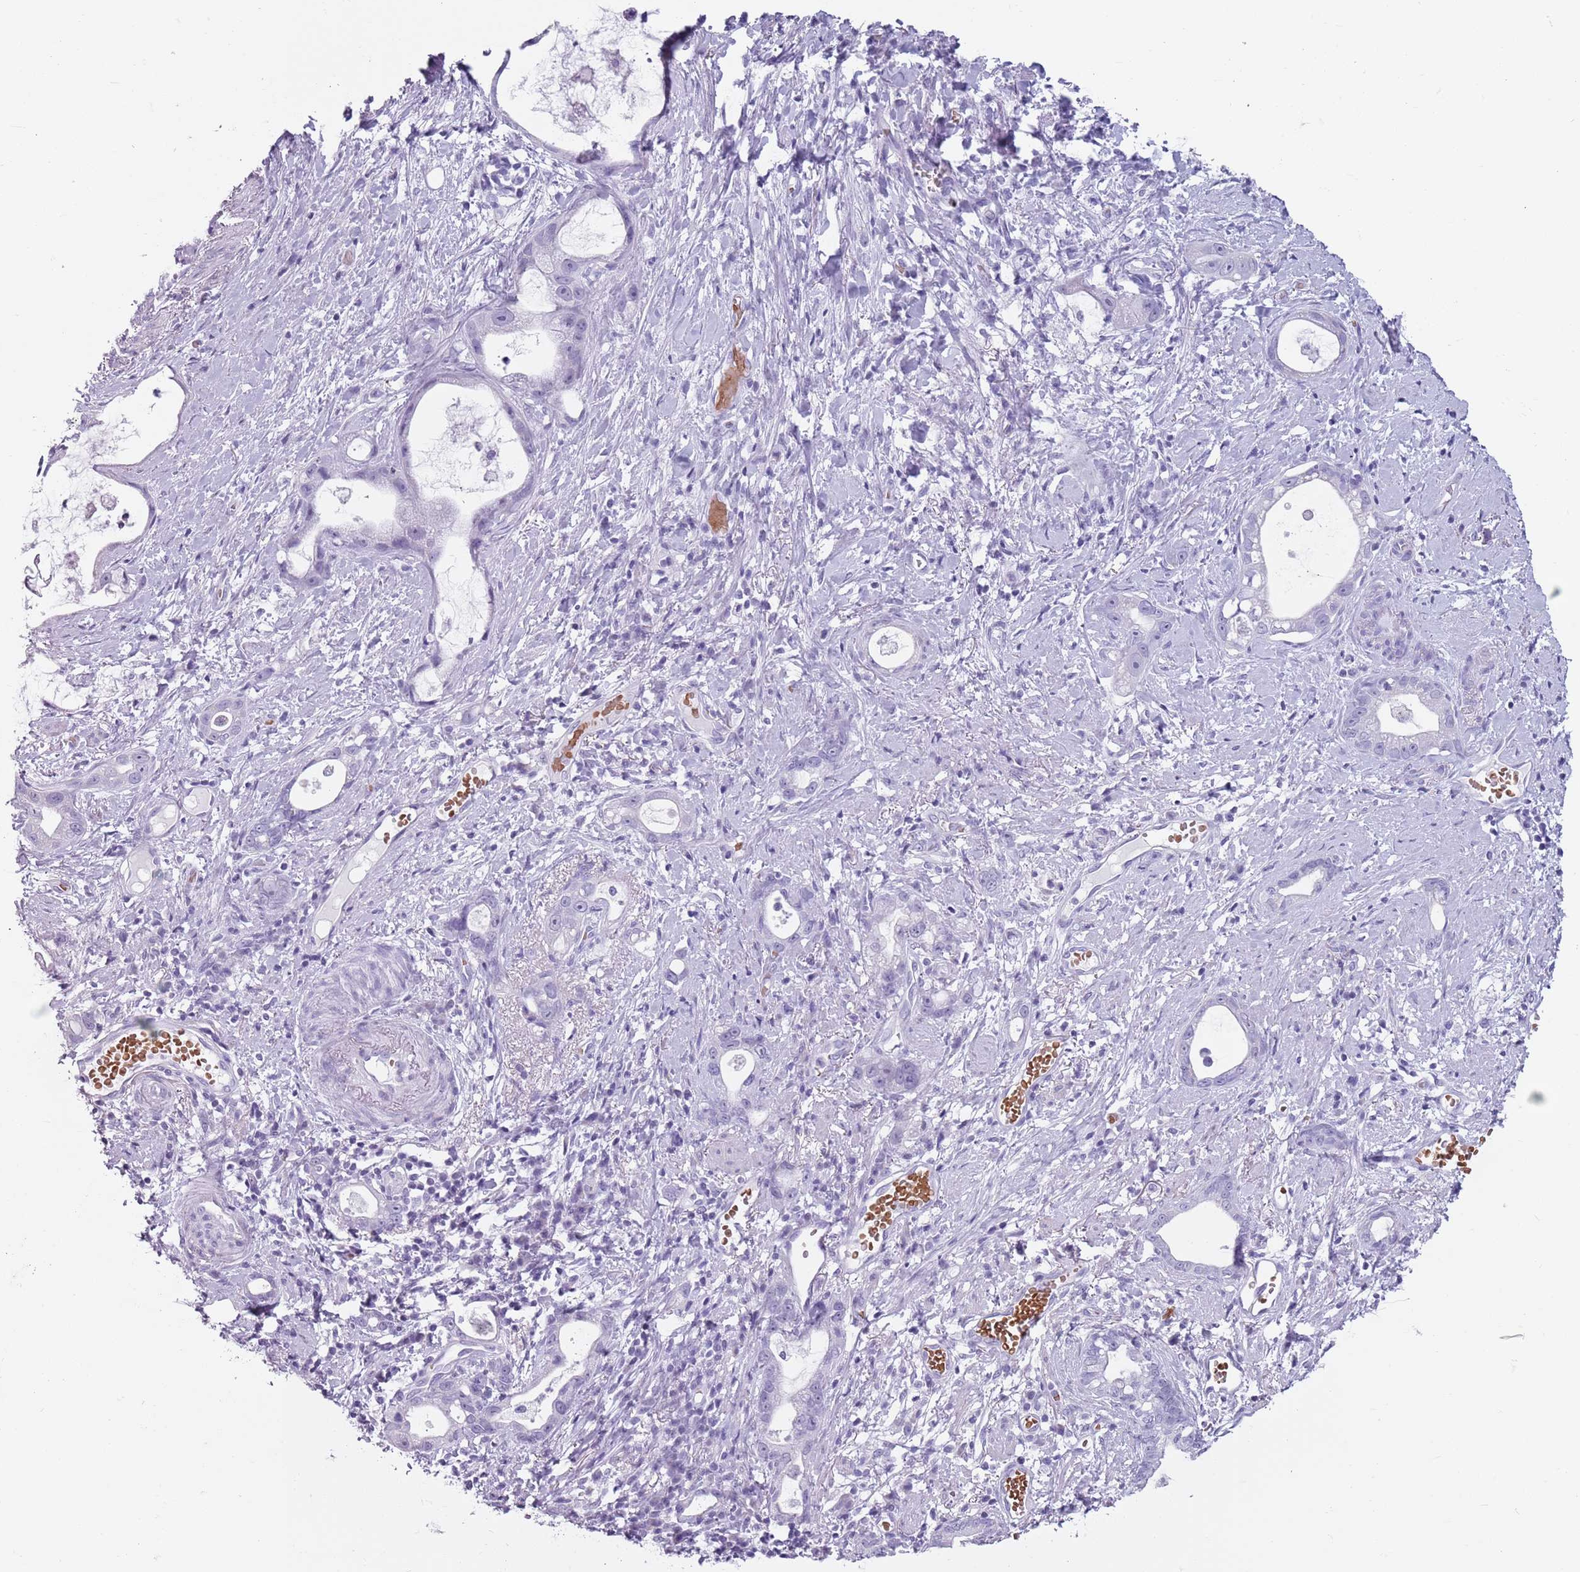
{"staining": {"intensity": "negative", "quantity": "none", "location": "none"}, "tissue": "stomach cancer", "cell_type": "Tumor cells", "image_type": "cancer", "snomed": [{"axis": "morphology", "description": "Adenocarcinoma, NOS"}, {"axis": "topography", "description": "Stomach"}], "caption": "This is an IHC histopathology image of stomach adenocarcinoma. There is no staining in tumor cells.", "gene": "SPESP1", "patient": {"sex": "male", "age": 55}}